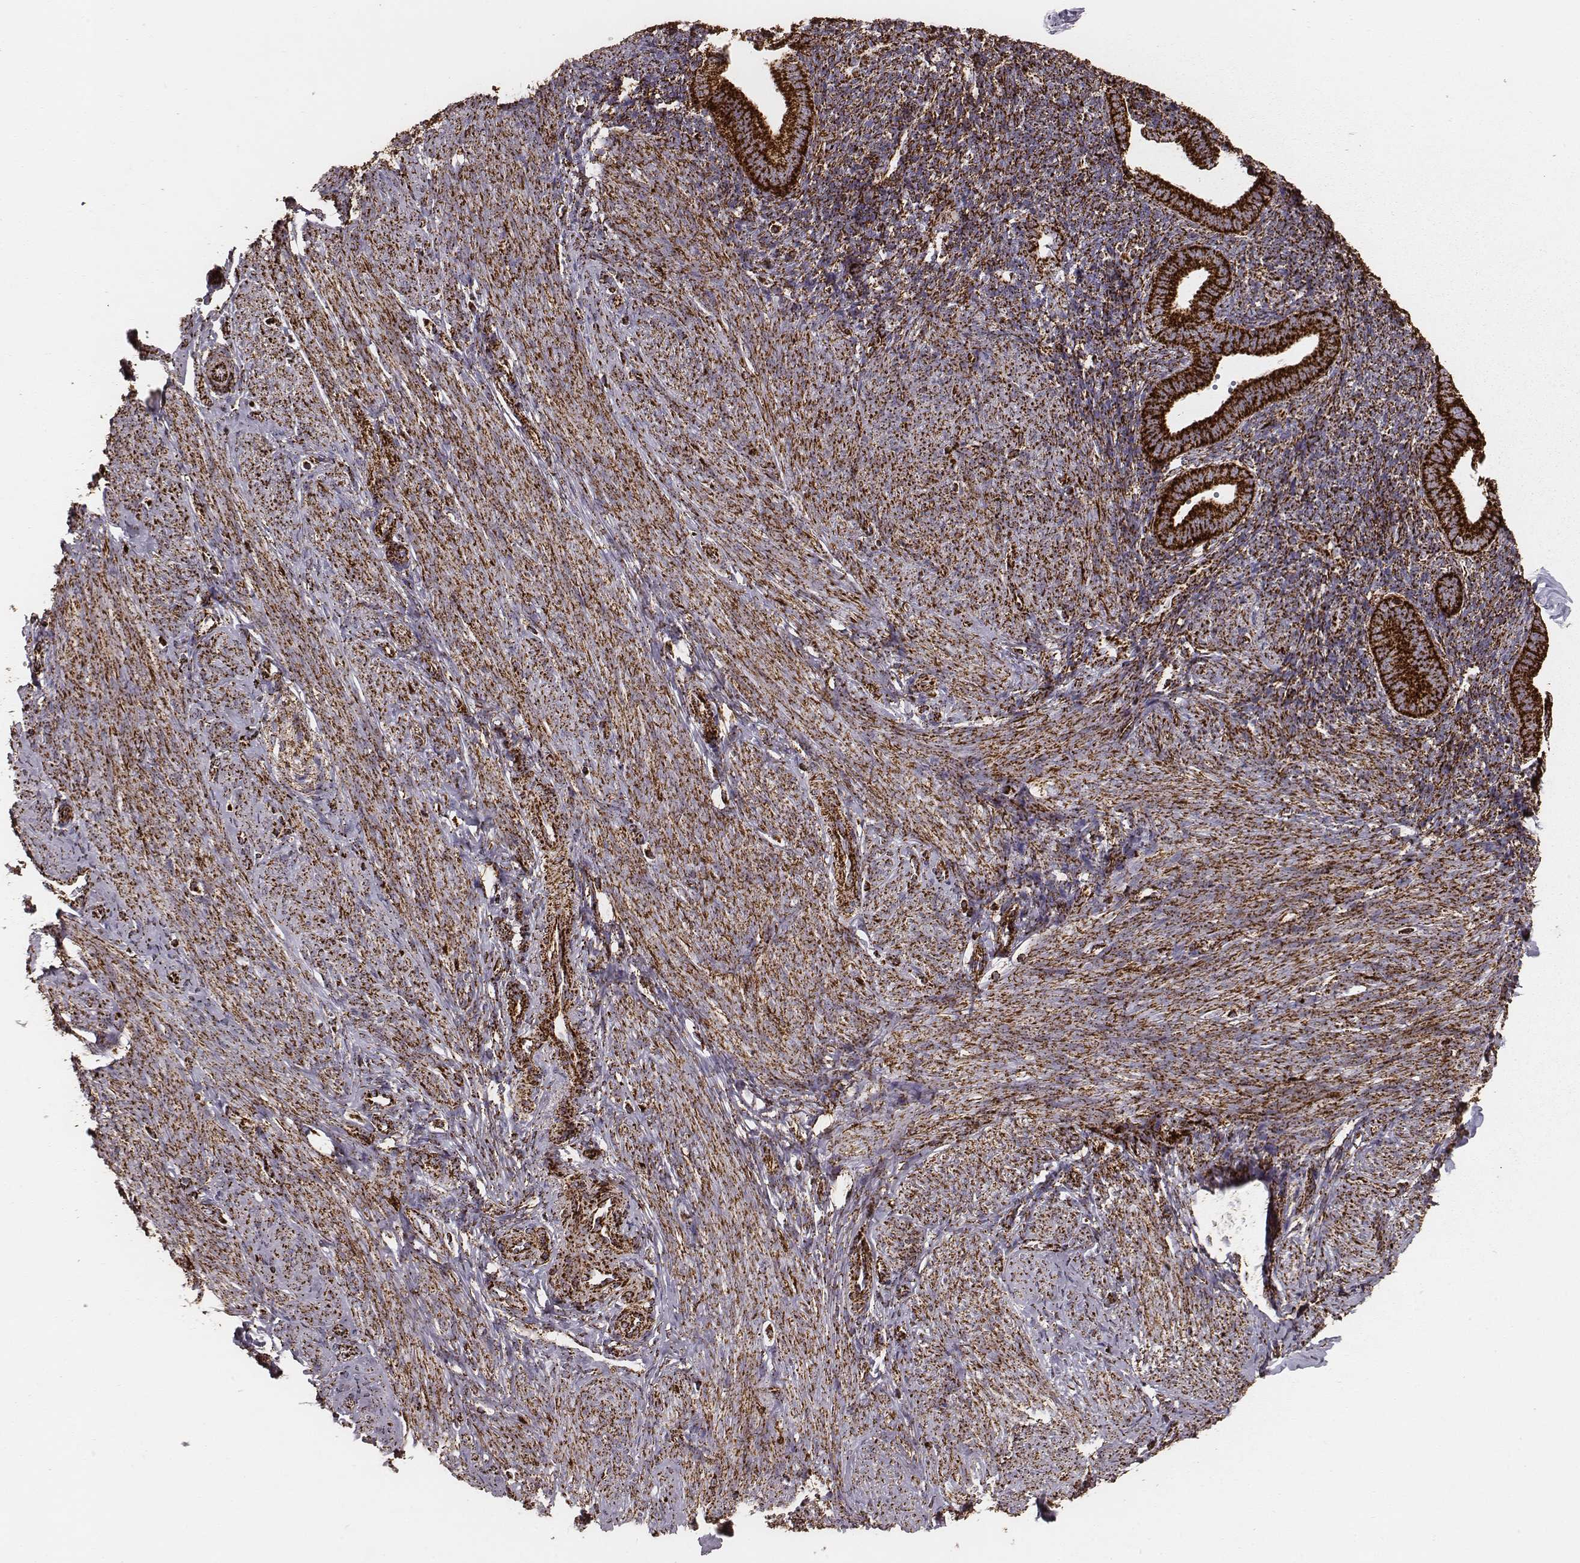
{"staining": {"intensity": "strong", "quantity": "25%-75%", "location": "cytoplasmic/membranous"}, "tissue": "endometrium", "cell_type": "Cells in endometrial stroma", "image_type": "normal", "snomed": [{"axis": "morphology", "description": "Normal tissue, NOS"}, {"axis": "topography", "description": "Endometrium"}], "caption": "High-magnification brightfield microscopy of unremarkable endometrium stained with DAB (3,3'-diaminobenzidine) (brown) and counterstained with hematoxylin (blue). cells in endometrial stroma exhibit strong cytoplasmic/membranous expression is seen in about25%-75% of cells.", "gene": "TUFM", "patient": {"sex": "female", "age": 40}}